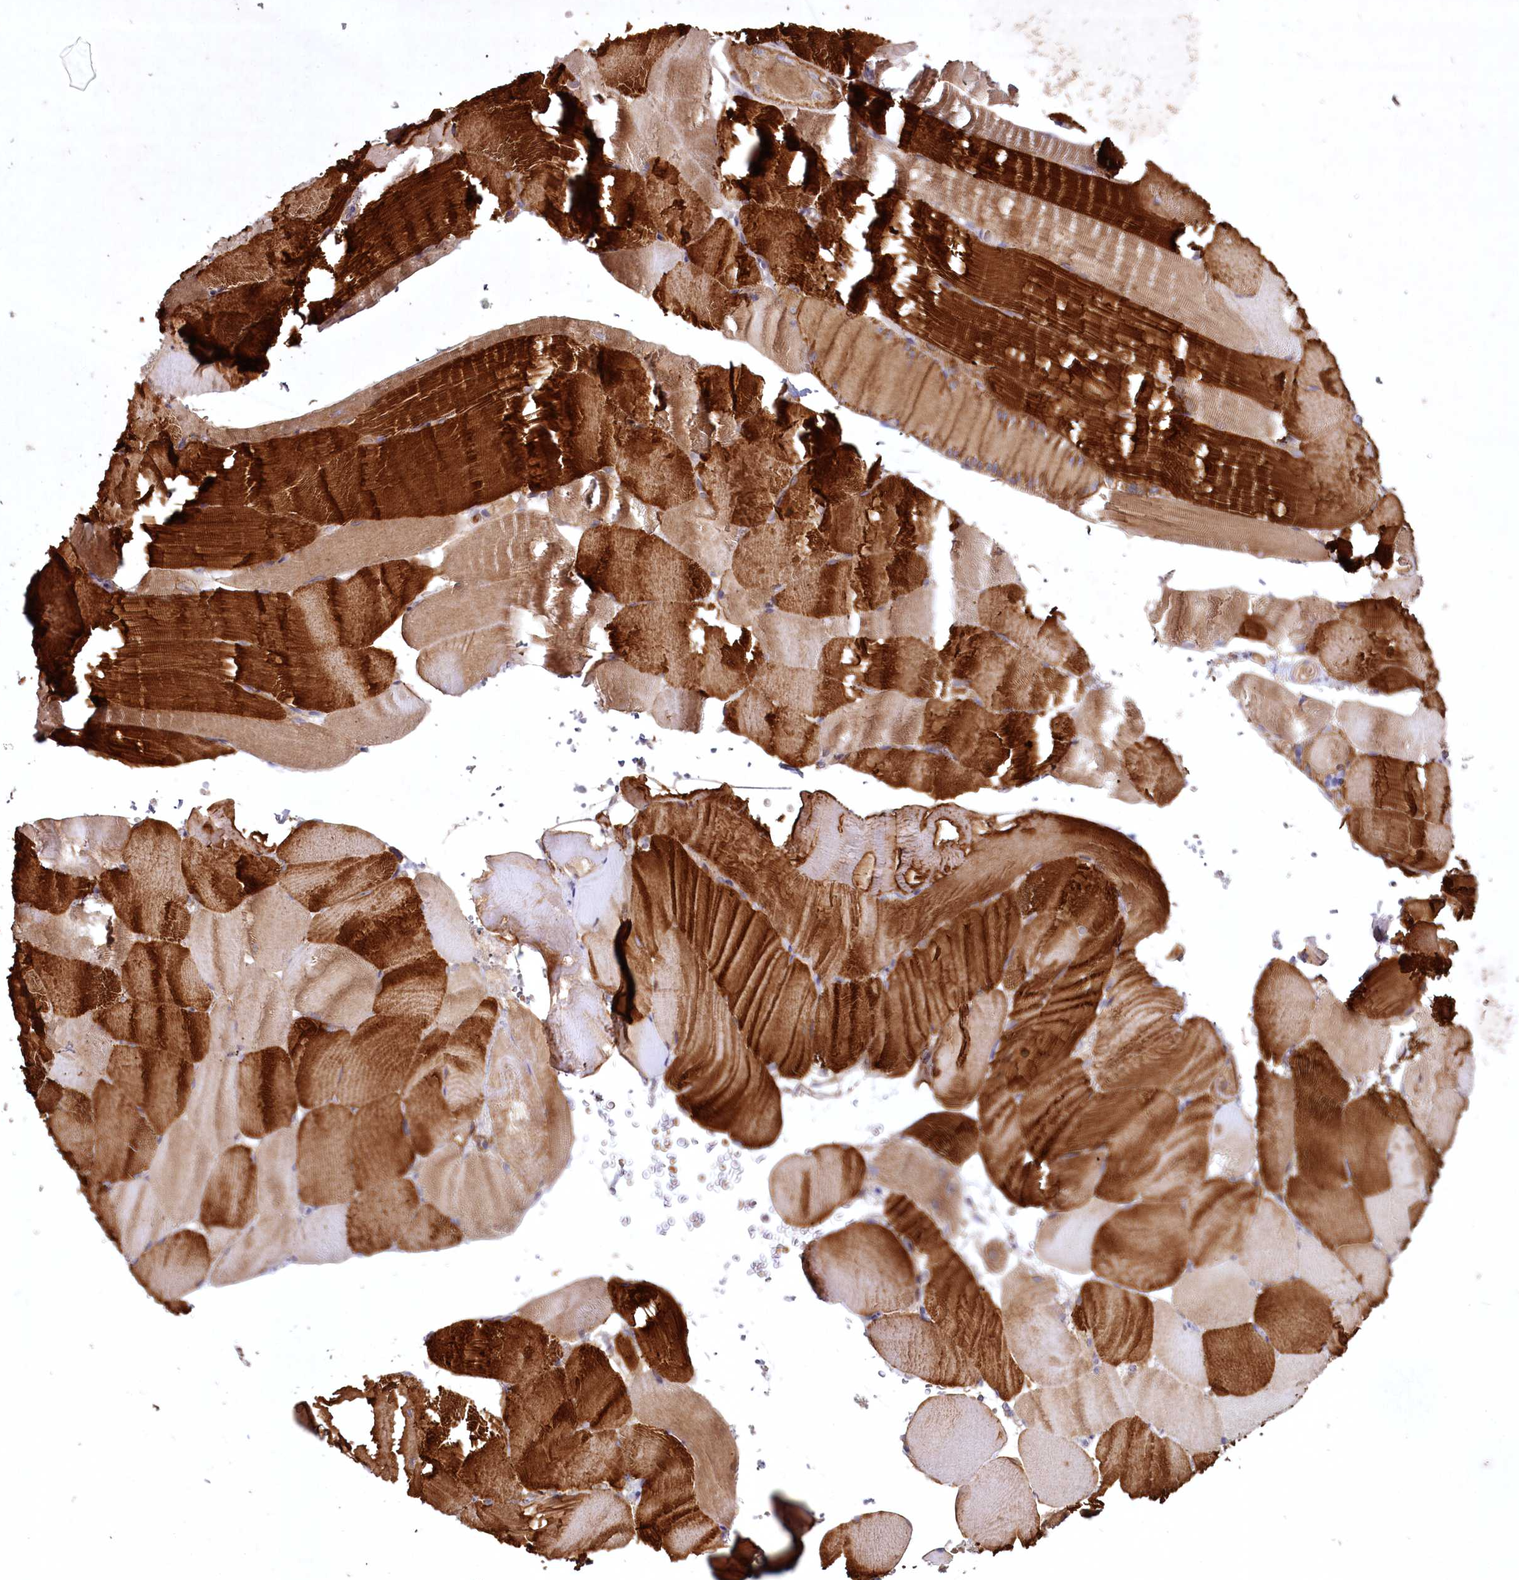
{"staining": {"intensity": "moderate", "quantity": "25%-75%", "location": "cytoplasmic/membranous"}, "tissue": "skeletal muscle", "cell_type": "Myocytes", "image_type": "normal", "snomed": [{"axis": "morphology", "description": "Normal tissue, NOS"}, {"axis": "topography", "description": "Skeletal muscle"}, {"axis": "topography", "description": "Parathyroid gland"}], "caption": "Myocytes demonstrate medium levels of moderate cytoplasmic/membranous staining in approximately 25%-75% of cells in unremarkable skeletal muscle. The staining is performed using DAB (3,3'-diaminobenzidine) brown chromogen to label protein expression. The nuclei are counter-stained blue using hematoxylin.", "gene": "MRPL44", "patient": {"sex": "female", "age": 37}}